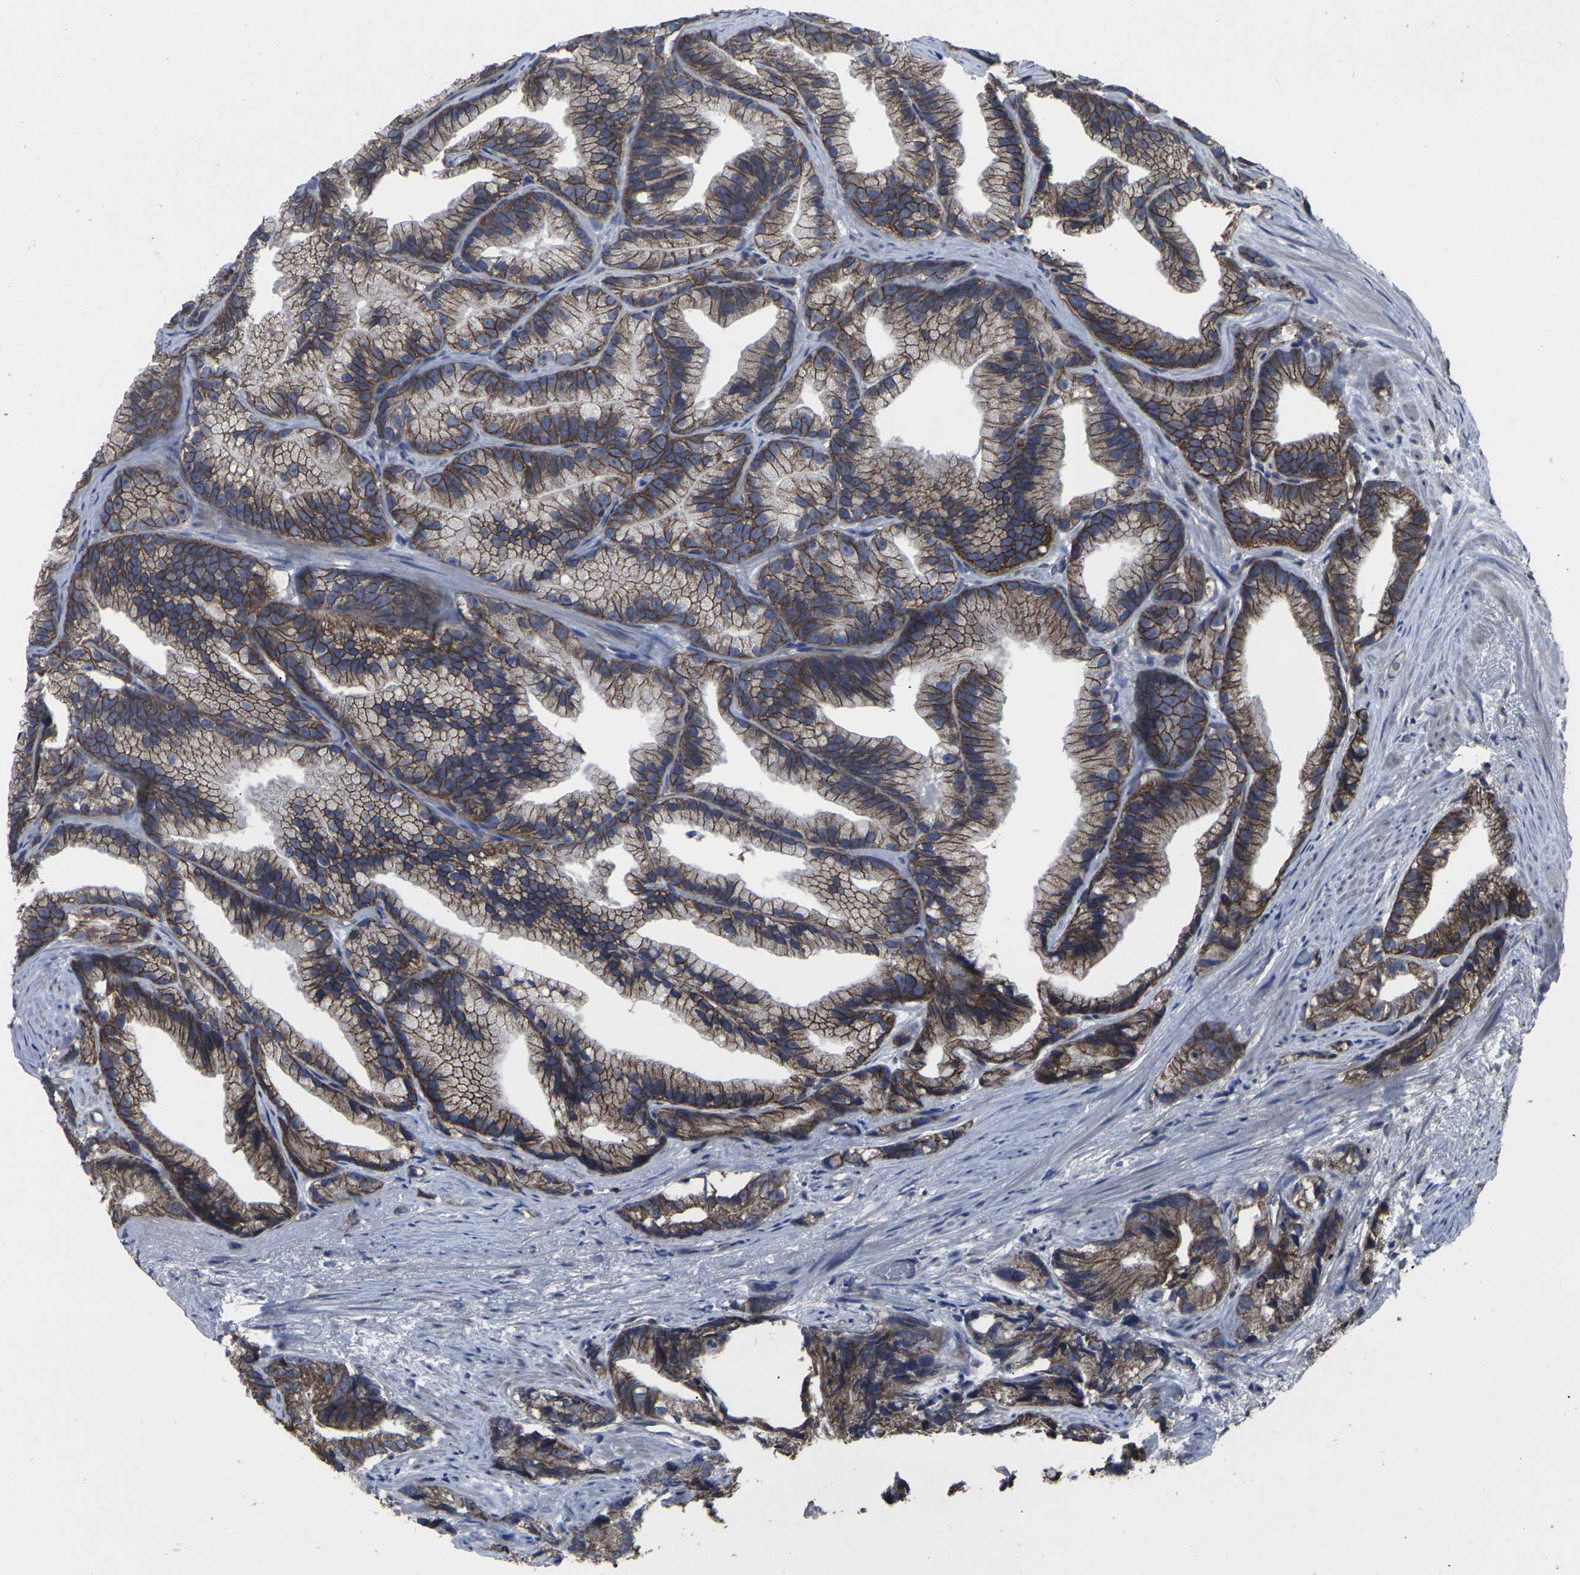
{"staining": {"intensity": "moderate", "quantity": ">75%", "location": "cytoplasmic/membranous"}, "tissue": "prostate cancer", "cell_type": "Tumor cells", "image_type": "cancer", "snomed": [{"axis": "morphology", "description": "Adenocarcinoma, Low grade"}, {"axis": "topography", "description": "Prostate"}], "caption": "Immunohistochemical staining of prostate cancer (adenocarcinoma (low-grade)) shows medium levels of moderate cytoplasmic/membranous protein staining in approximately >75% of tumor cells. The protein of interest is stained brown, and the nuclei are stained in blue (DAB (3,3'-diaminobenzidine) IHC with brightfield microscopy, high magnification).", "gene": "MAPKAPK2", "patient": {"sex": "male", "age": 89}}